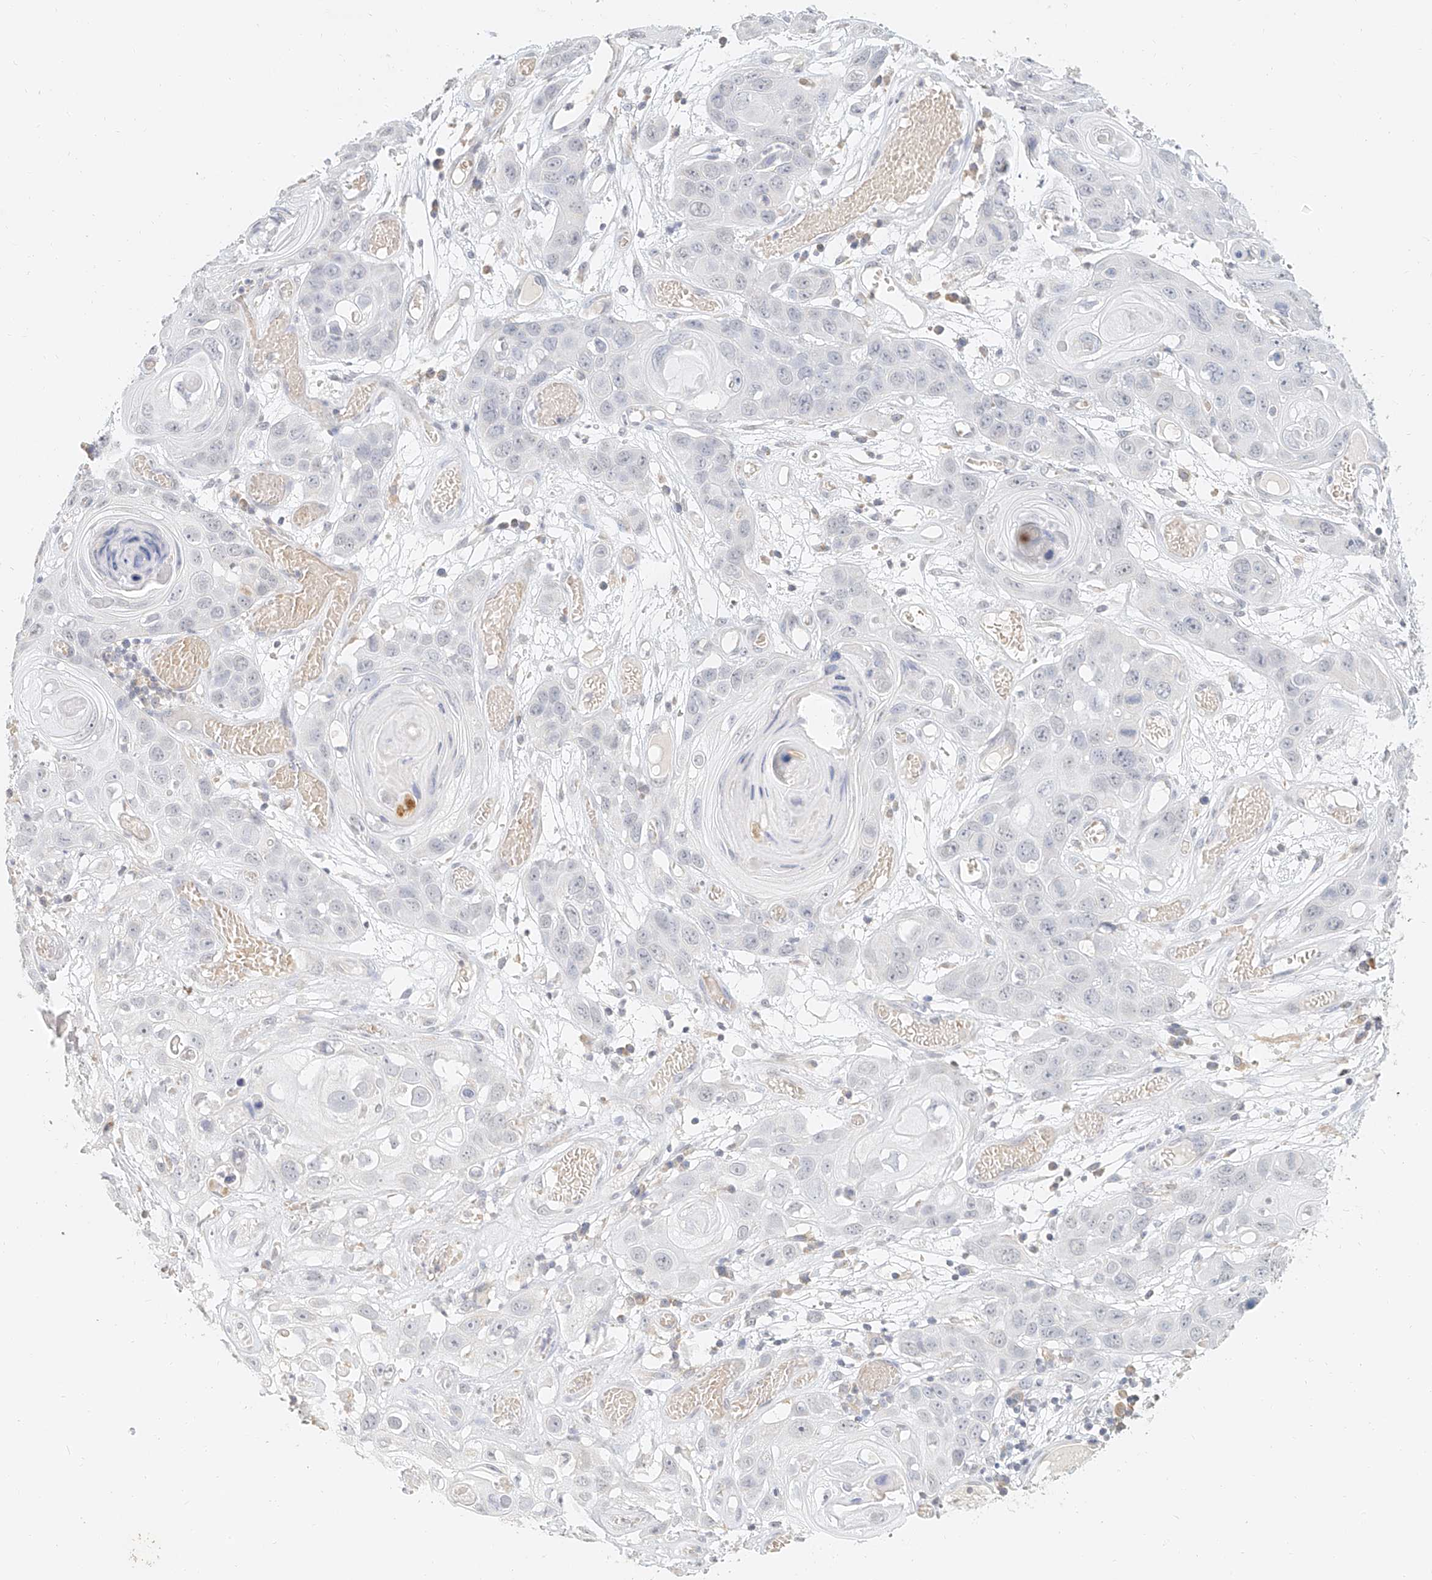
{"staining": {"intensity": "negative", "quantity": "none", "location": "none"}, "tissue": "skin cancer", "cell_type": "Tumor cells", "image_type": "cancer", "snomed": [{"axis": "morphology", "description": "Squamous cell carcinoma, NOS"}, {"axis": "topography", "description": "Skin"}], "caption": "Micrograph shows no significant protein expression in tumor cells of skin squamous cell carcinoma.", "gene": "CXorf58", "patient": {"sex": "male", "age": 55}}